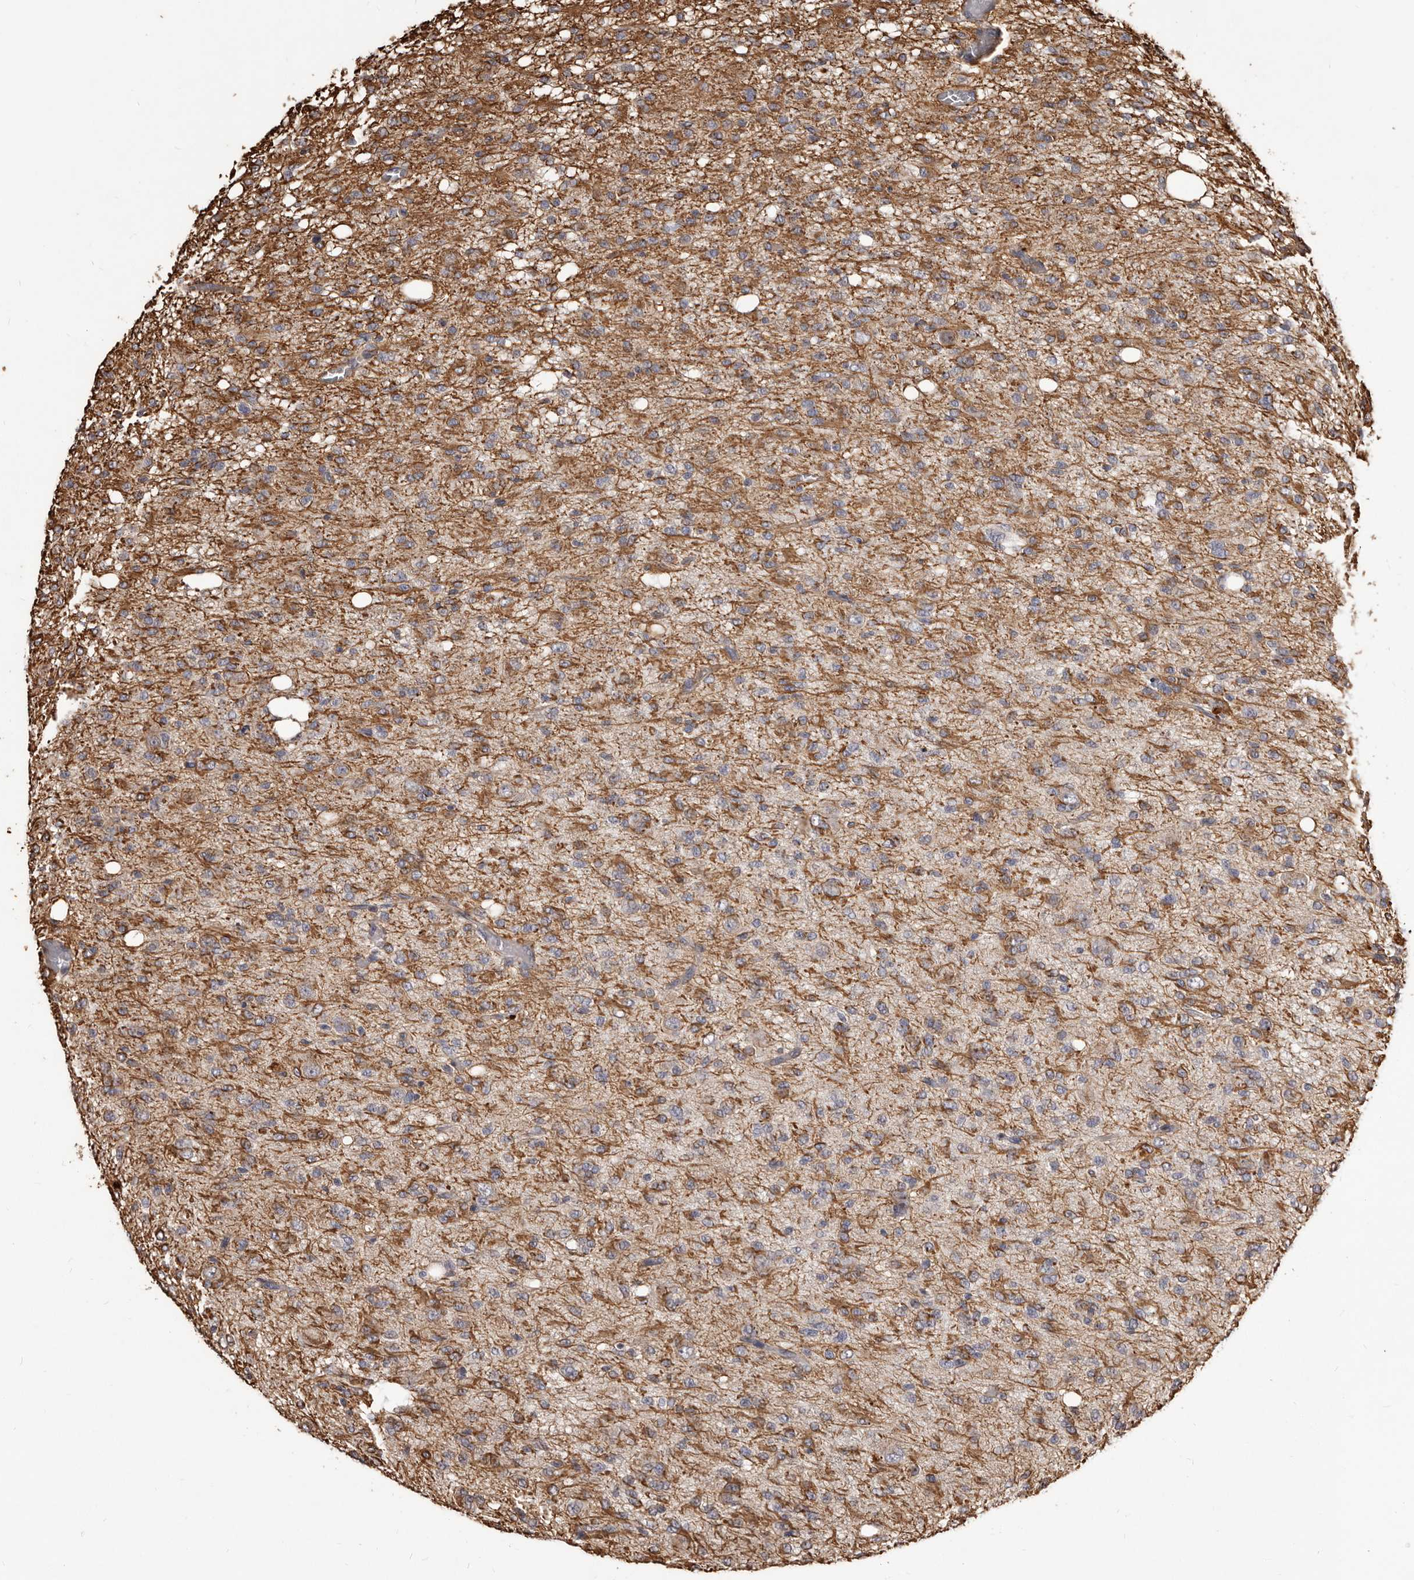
{"staining": {"intensity": "moderate", "quantity": "<25%", "location": "cytoplasmic/membranous"}, "tissue": "glioma", "cell_type": "Tumor cells", "image_type": "cancer", "snomed": [{"axis": "morphology", "description": "Glioma, malignant, High grade"}, {"axis": "topography", "description": "Brain"}], "caption": "Moderate cytoplasmic/membranous staining for a protein is identified in approximately <25% of tumor cells of malignant glioma (high-grade) using immunohistochemistry (IHC).", "gene": "ALPK1", "patient": {"sex": "female", "age": 59}}